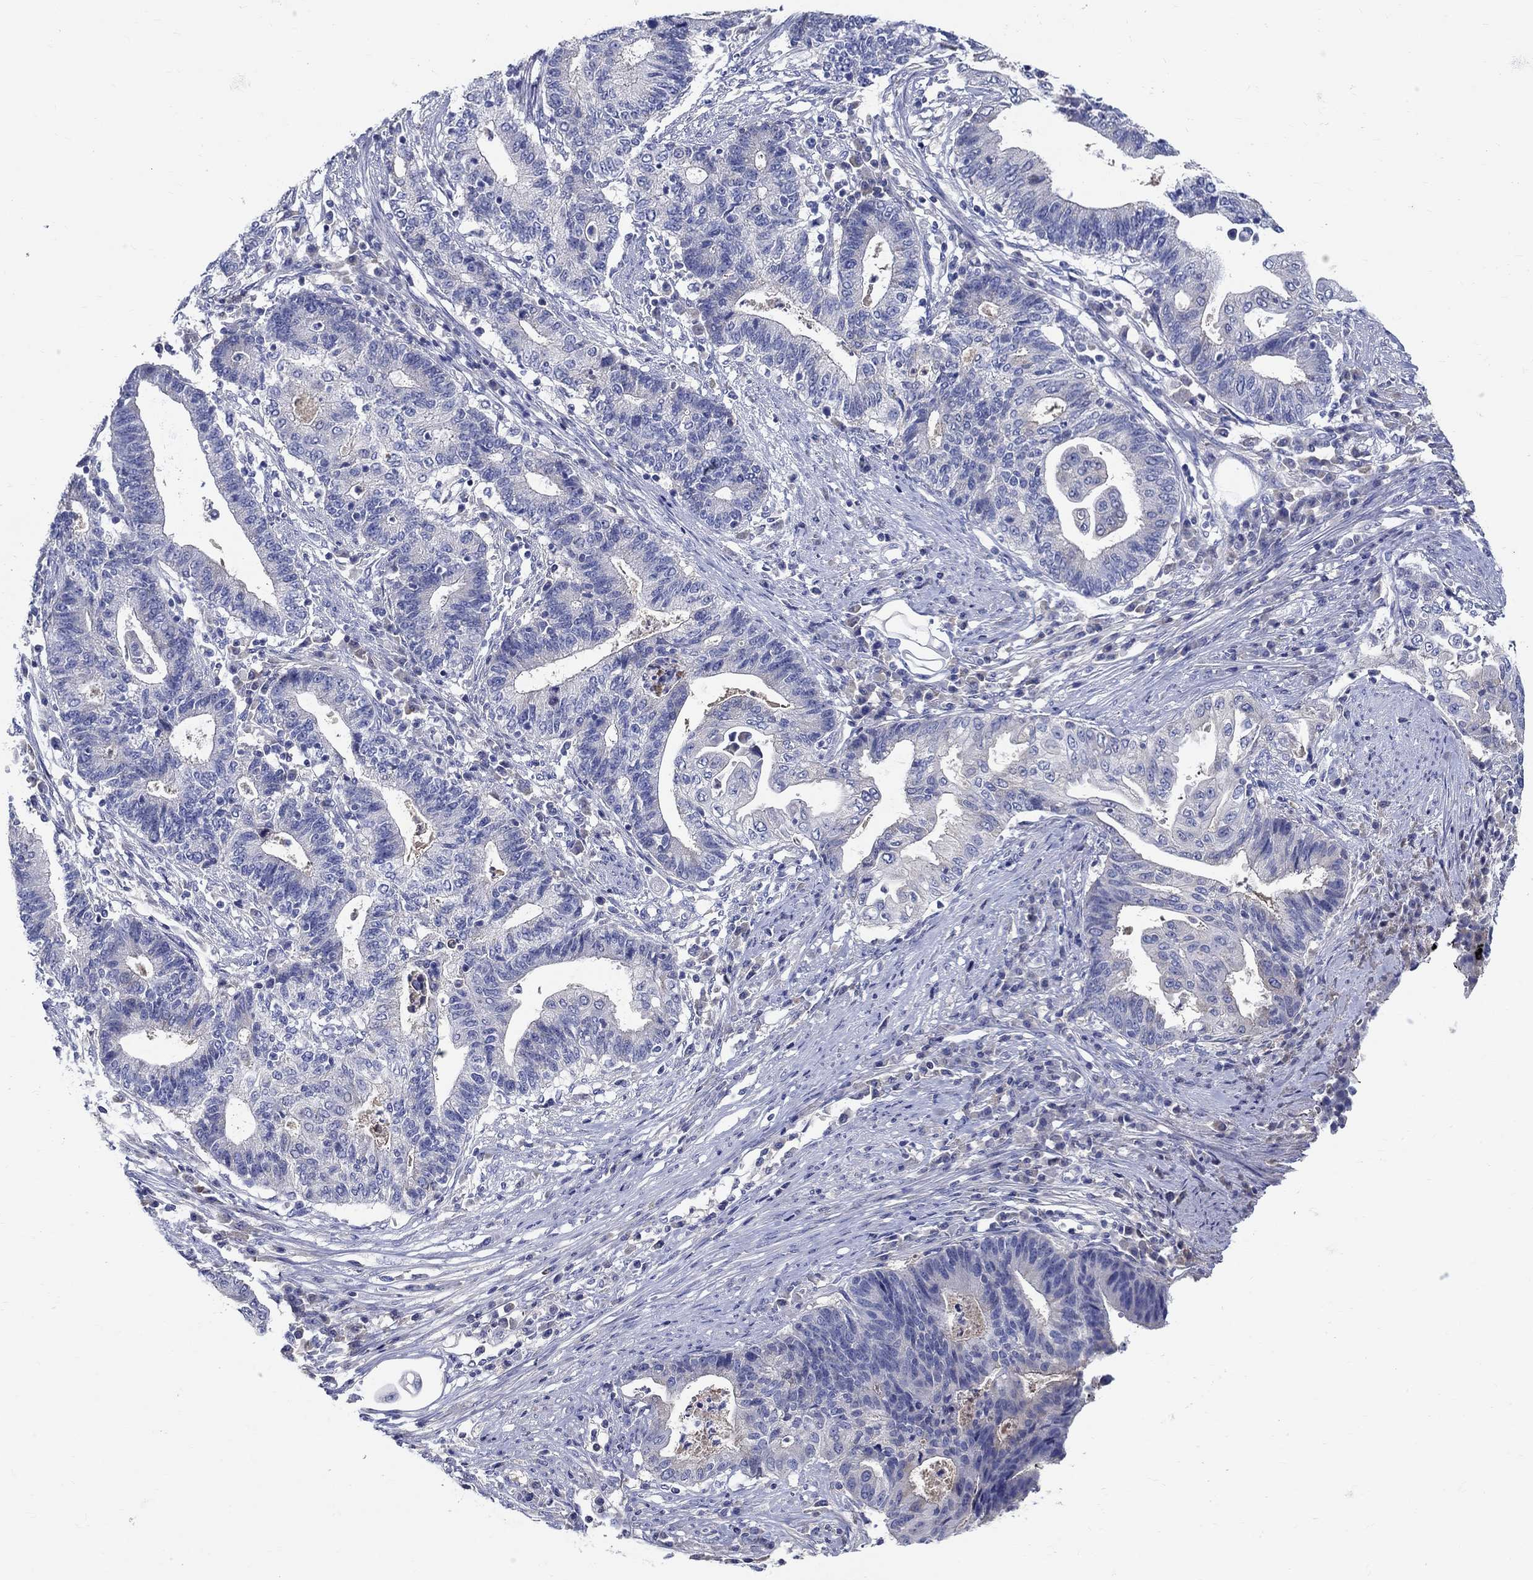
{"staining": {"intensity": "negative", "quantity": "none", "location": "none"}, "tissue": "endometrial cancer", "cell_type": "Tumor cells", "image_type": "cancer", "snomed": [{"axis": "morphology", "description": "Adenocarcinoma, NOS"}, {"axis": "topography", "description": "Uterus"}, {"axis": "topography", "description": "Endometrium"}], "caption": "This is a photomicrograph of immunohistochemistry (IHC) staining of endometrial cancer (adenocarcinoma), which shows no staining in tumor cells.", "gene": "CRYGD", "patient": {"sex": "female", "age": 54}}